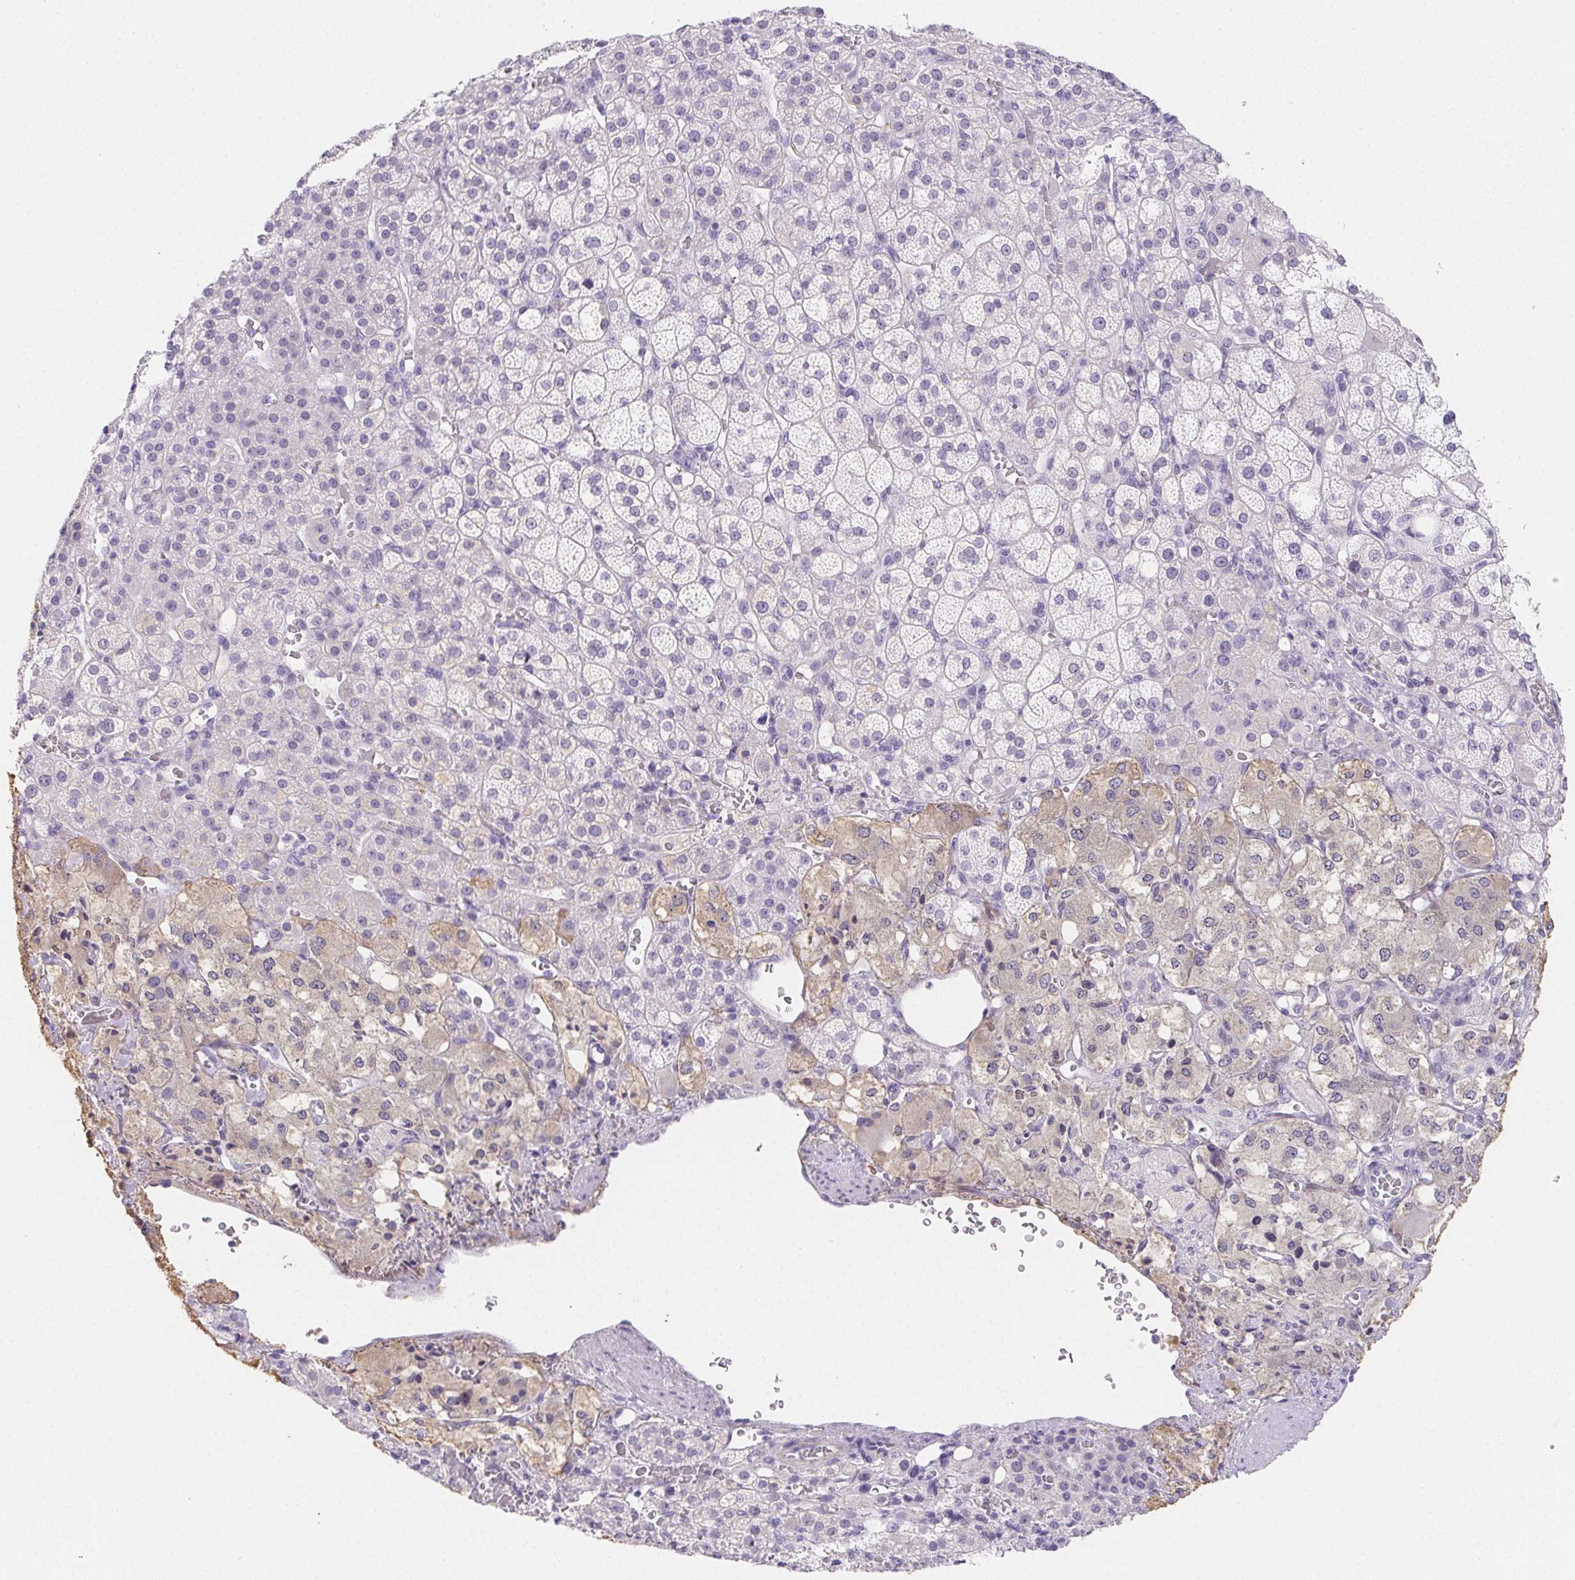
{"staining": {"intensity": "weak", "quantity": "<25%", "location": "cytoplasmic/membranous"}, "tissue": "adrenal gland", "cell_type": "Glandular cells", "image_type": "normal", "snomed": [{"axis": "morphology", "description": "Normal tissue, NOS"}, {"axis": "topography", "description": "Adrenal gland"}], "caption": "IHC histopathology image of benign adrenal gland: human adrenal gland stained with DAB (3,3'-diaminobenzidine) displays no significant protein positivity in glandular cells. Nuclei are stained in blue.", "gene": "ZBBX", "patient": {"sex": "female", "age": 60}}